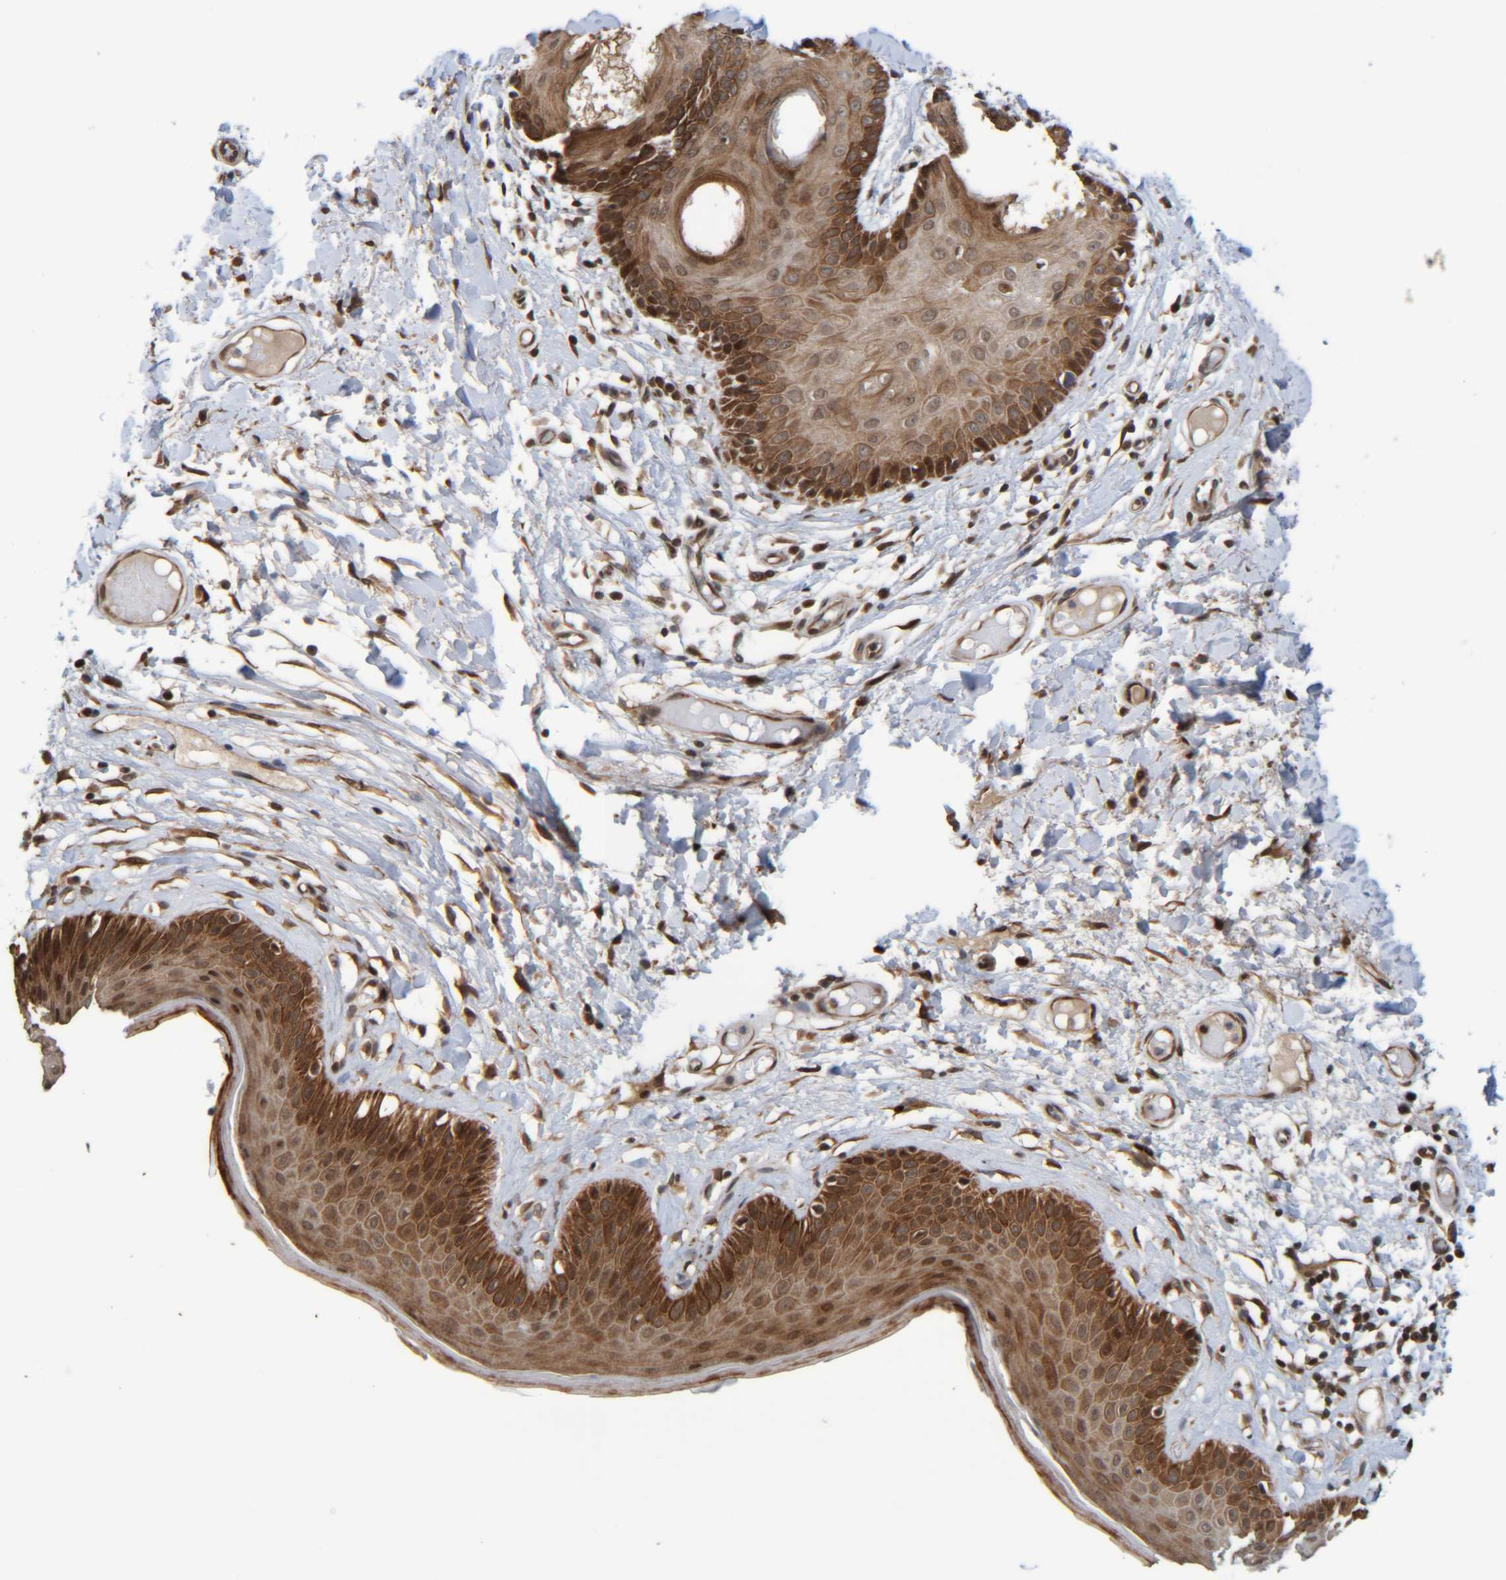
{"staining": {"intensity": "strong", "quantity": "25%-75%", "location": "cytoplasmic/membranous,nuclear"}, "tissue": "skin", "cell_type": "Epidermal cells", "image_type": "normal", "snomed": [{"axis": "morphology", "description": "Normal tissue, NOS"}, {"axis": "topography", "description": "Vulva"}], "caption": "This histopathology image displays normal skin stained with IHC to label a protein in brown. The cytoplasmic/membranous,nuclear of epidermal cells show strong positivity for the protein. Nuclei are counter-stained blue.", "gene": "CCDC57", "patient": {"sex": "female", "age": 73}}